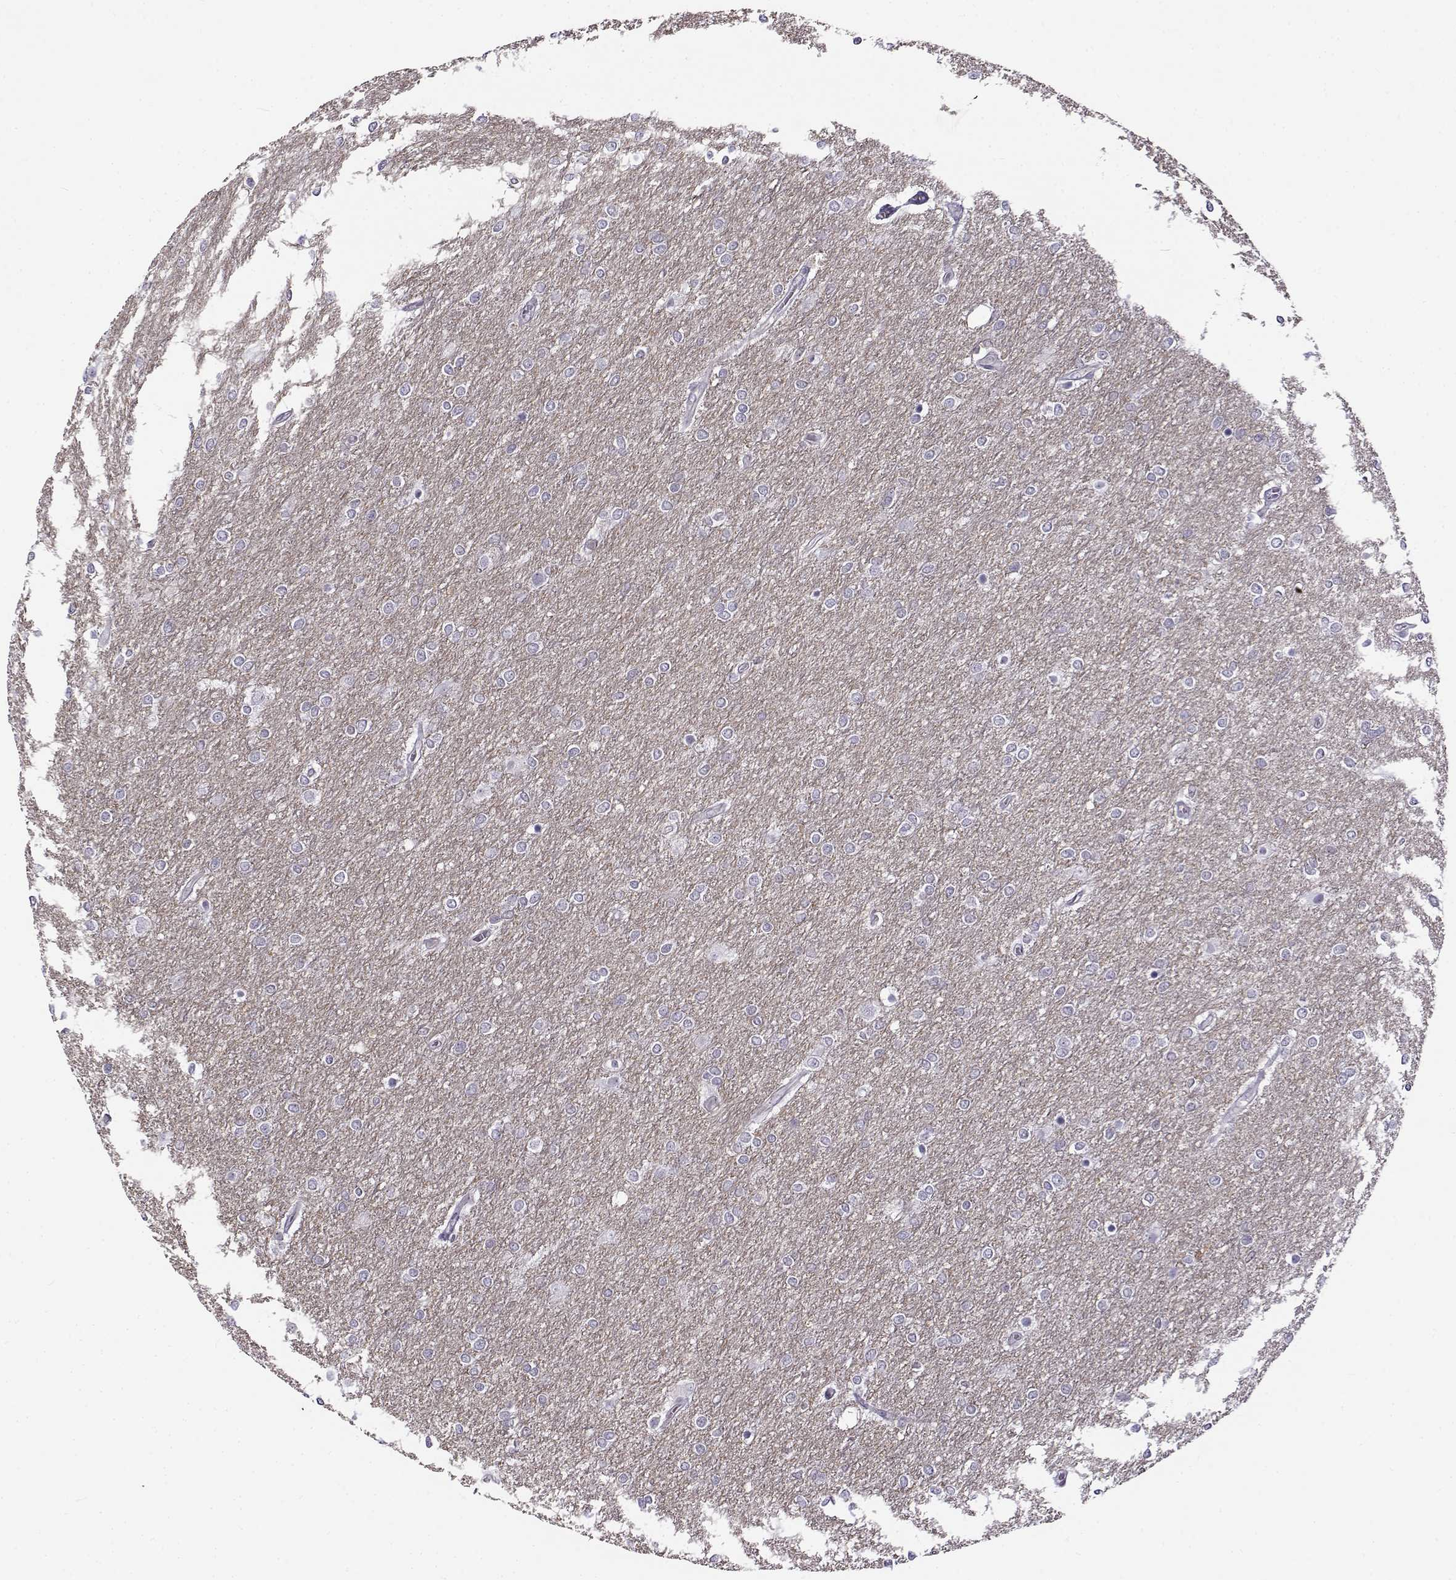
{"staining": {"intensity": "negative", "quantity": "none", "location": "none"}, "tissue": "glioma", "cell_type": "Tumor cells", "image_type": "cancer", "snomed": [{"axis": "morphology", "description": "Glioma, malignant, High grade"}, {"axis": "topography", "description": "Brain"}], "caption": "This histopathology image is of glioma stained with IHC to label a protein in brown with the nuclei are counter-stained blue. There is no expression in tumor cells.", "gene": "BACH1", "patient": {"sex": "female", "age": 61}}